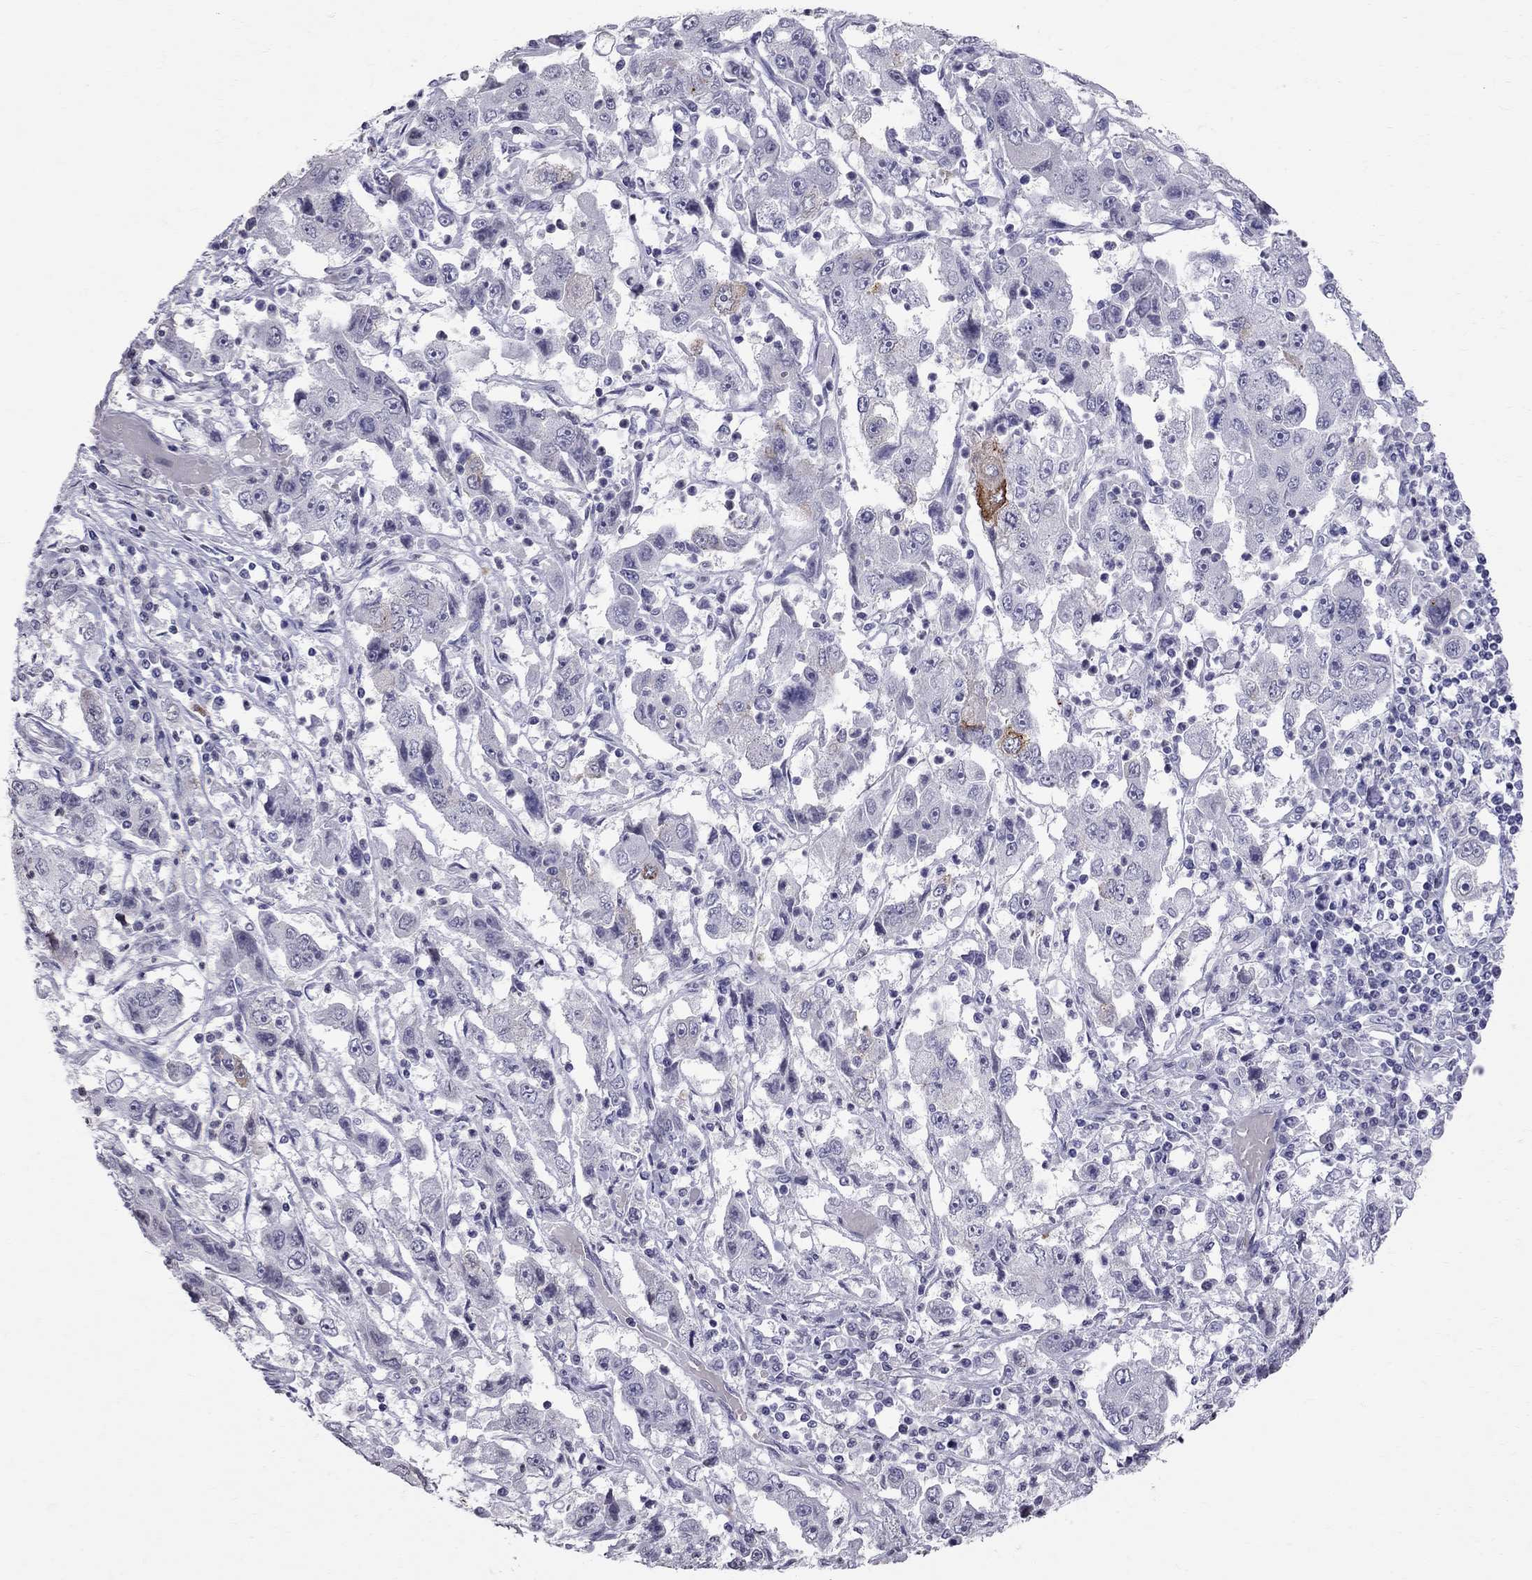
{"staining": {"intensity": "strong", "quantity": "<25%", "location": "cytoplasmic/membranous"}, "tissue": "cervical cancer", "cell_type": "Tumor cells", "image_type": "cancer", "snomed": [{"axis": "morphology", "description": "Squamous cell carcinoma, NOS"}, {"axis": "topography", "description": "Cervix"}], "caption": "Strong cytoplasmic/membranous staining is seen in about <25% of tumor cells in squamous cell carcinoma (cervical). The staining was performed using DAB (3,3'-diaminobenzidine) to visualize the protein expression in brown, while the nuclei were stained in blue with hematoxylin (Magnification: 20x).", "gene": "MUC15", "patient": {"sex": "female", "age": 36}}